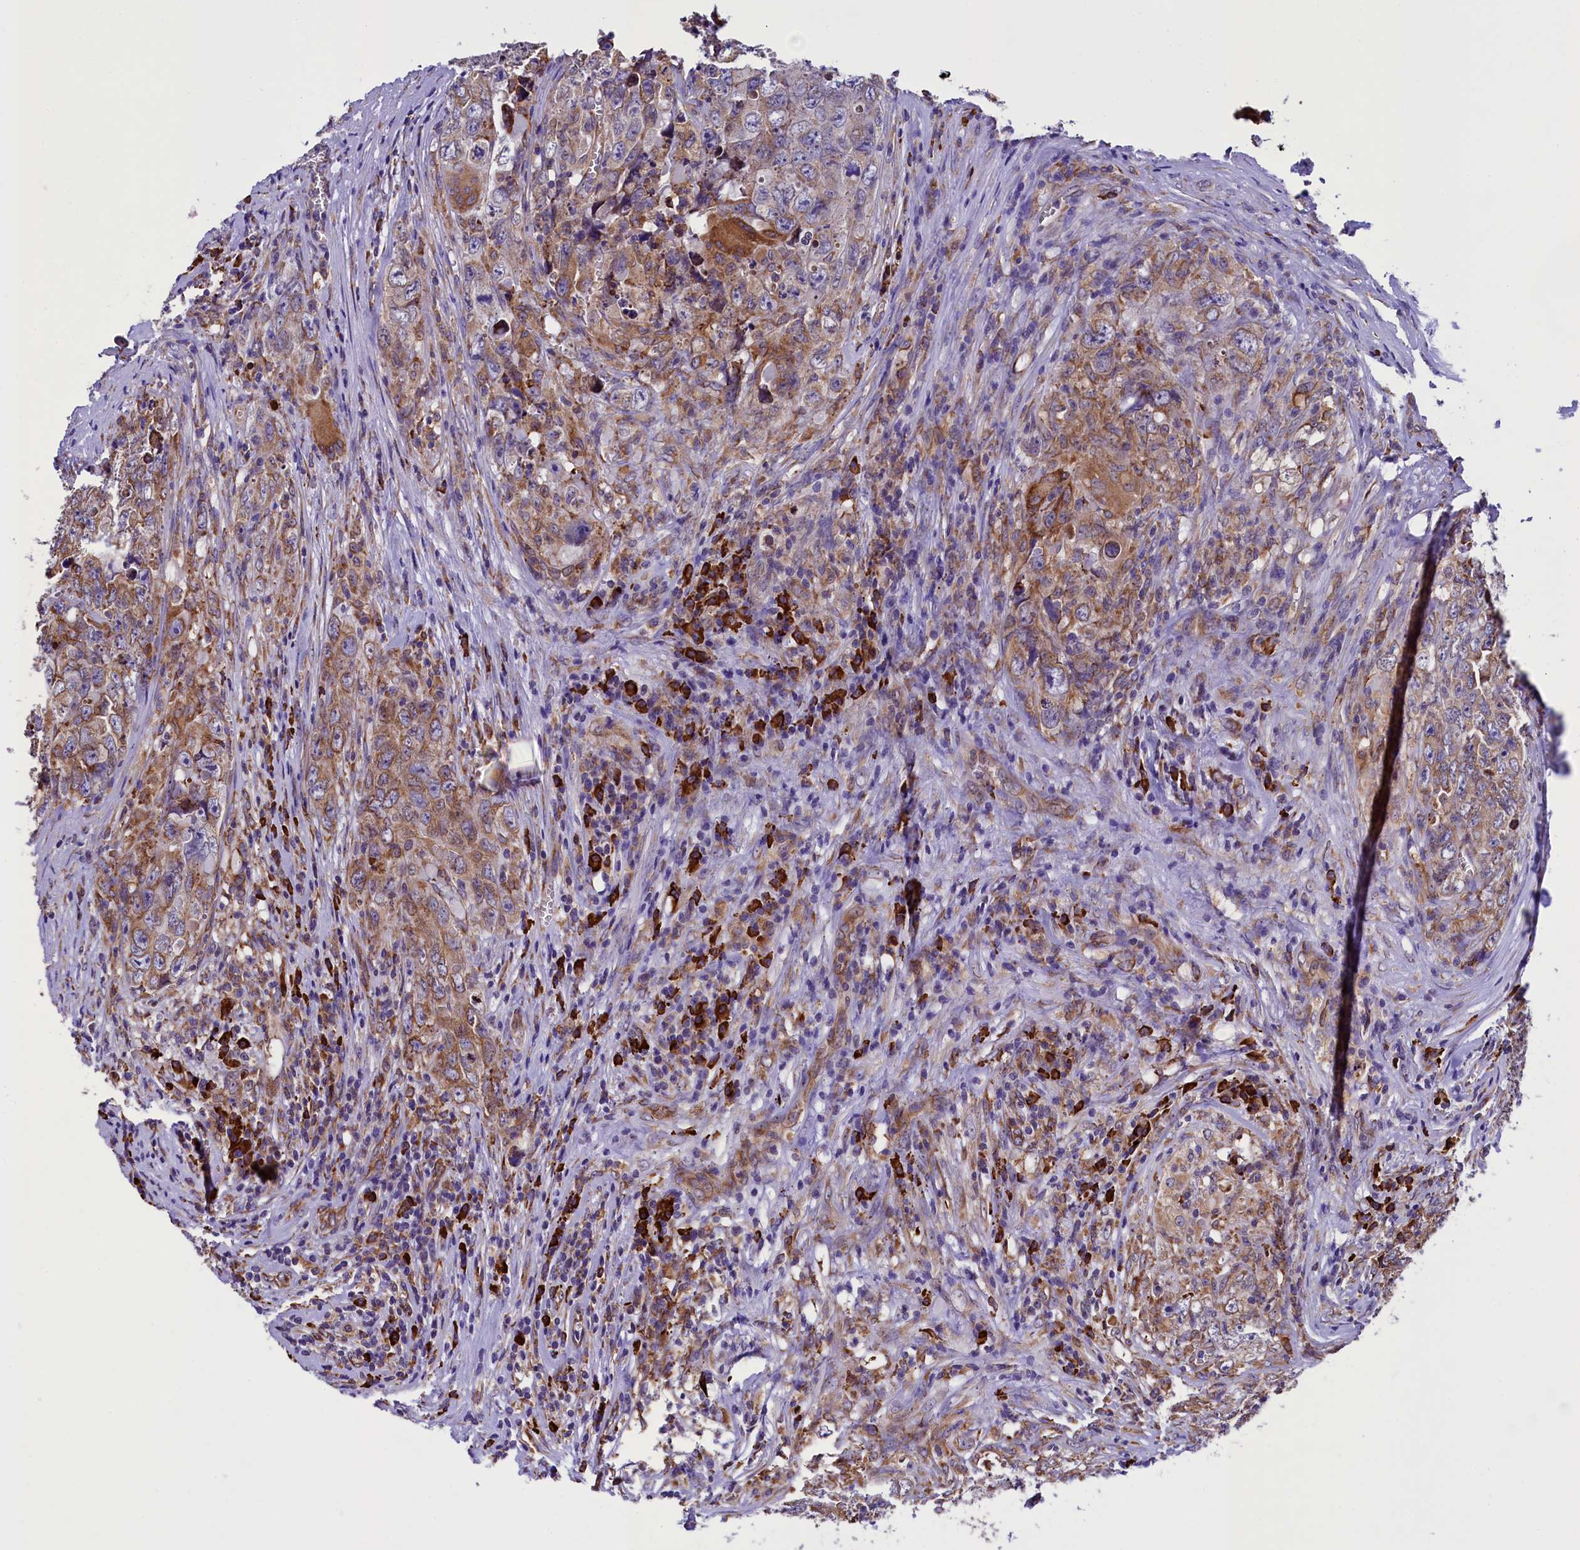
{"staining": {"intensity": "moderate", "quantity": "25%-75%", "location": "cytoplasmic/membranous"}, "tissue": "testis cancer", "cell_type": "Tumor cells", "image_type": "cancer", "snomed": [{"axis": "morphology", "description": "Seminoma, NOS"}, {"axis": "morphology", "description": "Carcinoma, Embryonal, NOS"}, {"axis": "topography", "description": "Testis"}], "caption": "An immunohistochemistry image of neoplastic tissue is shown. Protein staining in brown labels moderate cytoplasmic/membranous positivity in seminoma (testis) within tumor cells.", "gene": "CAPS2", "patient": {"sex": "male", "age": 43}}